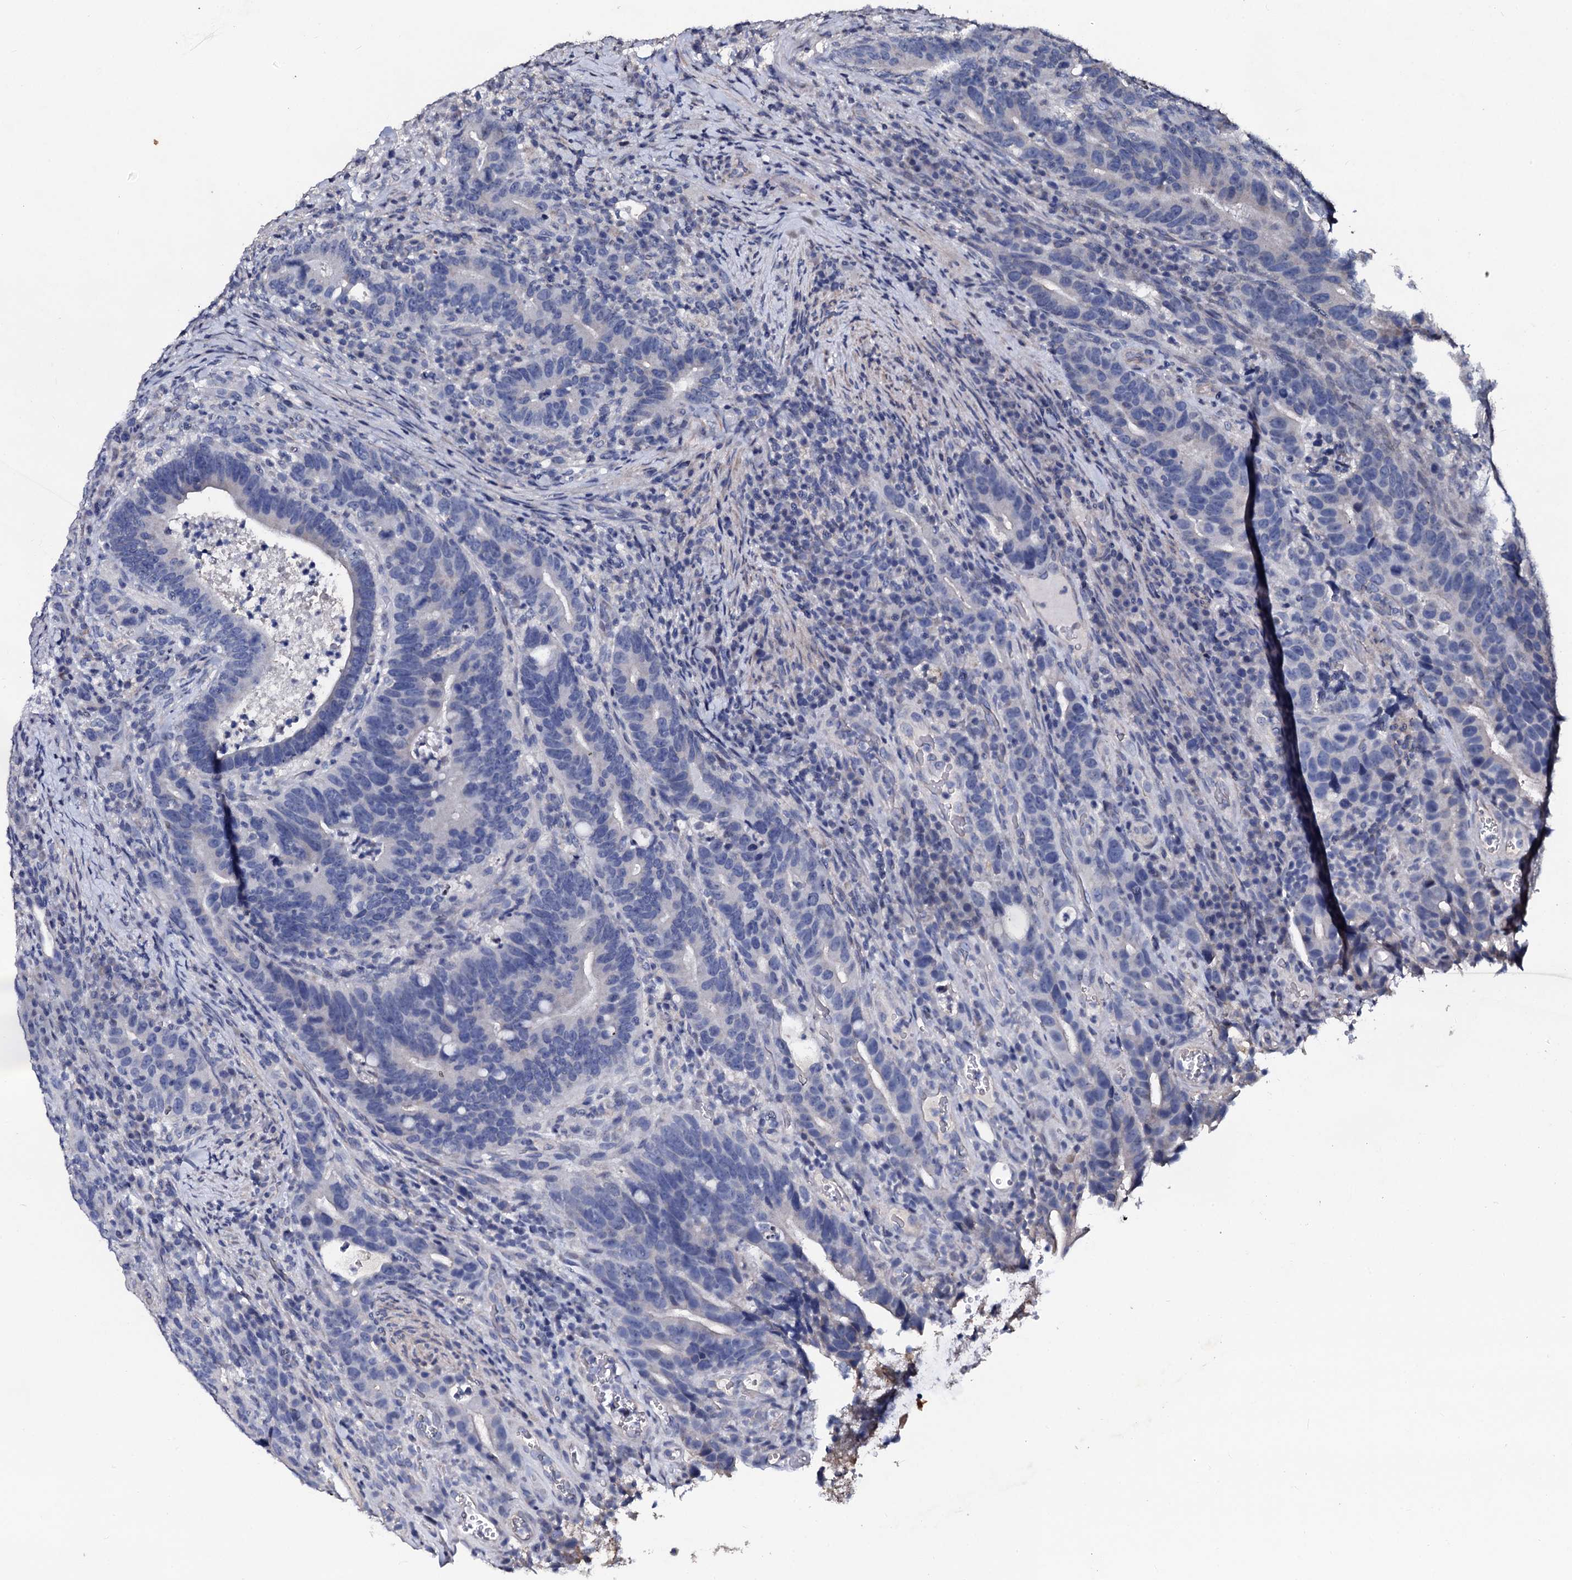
{"staining": {"intensity": "negative", "quantity": "none", "location": "none"}, "tissue": "colorectal cancer", "cell_type": "Tumor cells", "image_type": "cancer", "snomed": [{"axis": "morphology", "description": "Adenocarcinoma, NOS"}, {"axis": "topography", "description": "Colon"}], "caption": "There is no significant positivity in tumor cells of colorectal cancer. (DAB (3,3'-diaminobenzidine) immunohistochemistry (IHC) visualized using brightfield microscopy, high magnification).", "gene": "SLC37A4", "patient": {"sex": "female", "age": 66}}